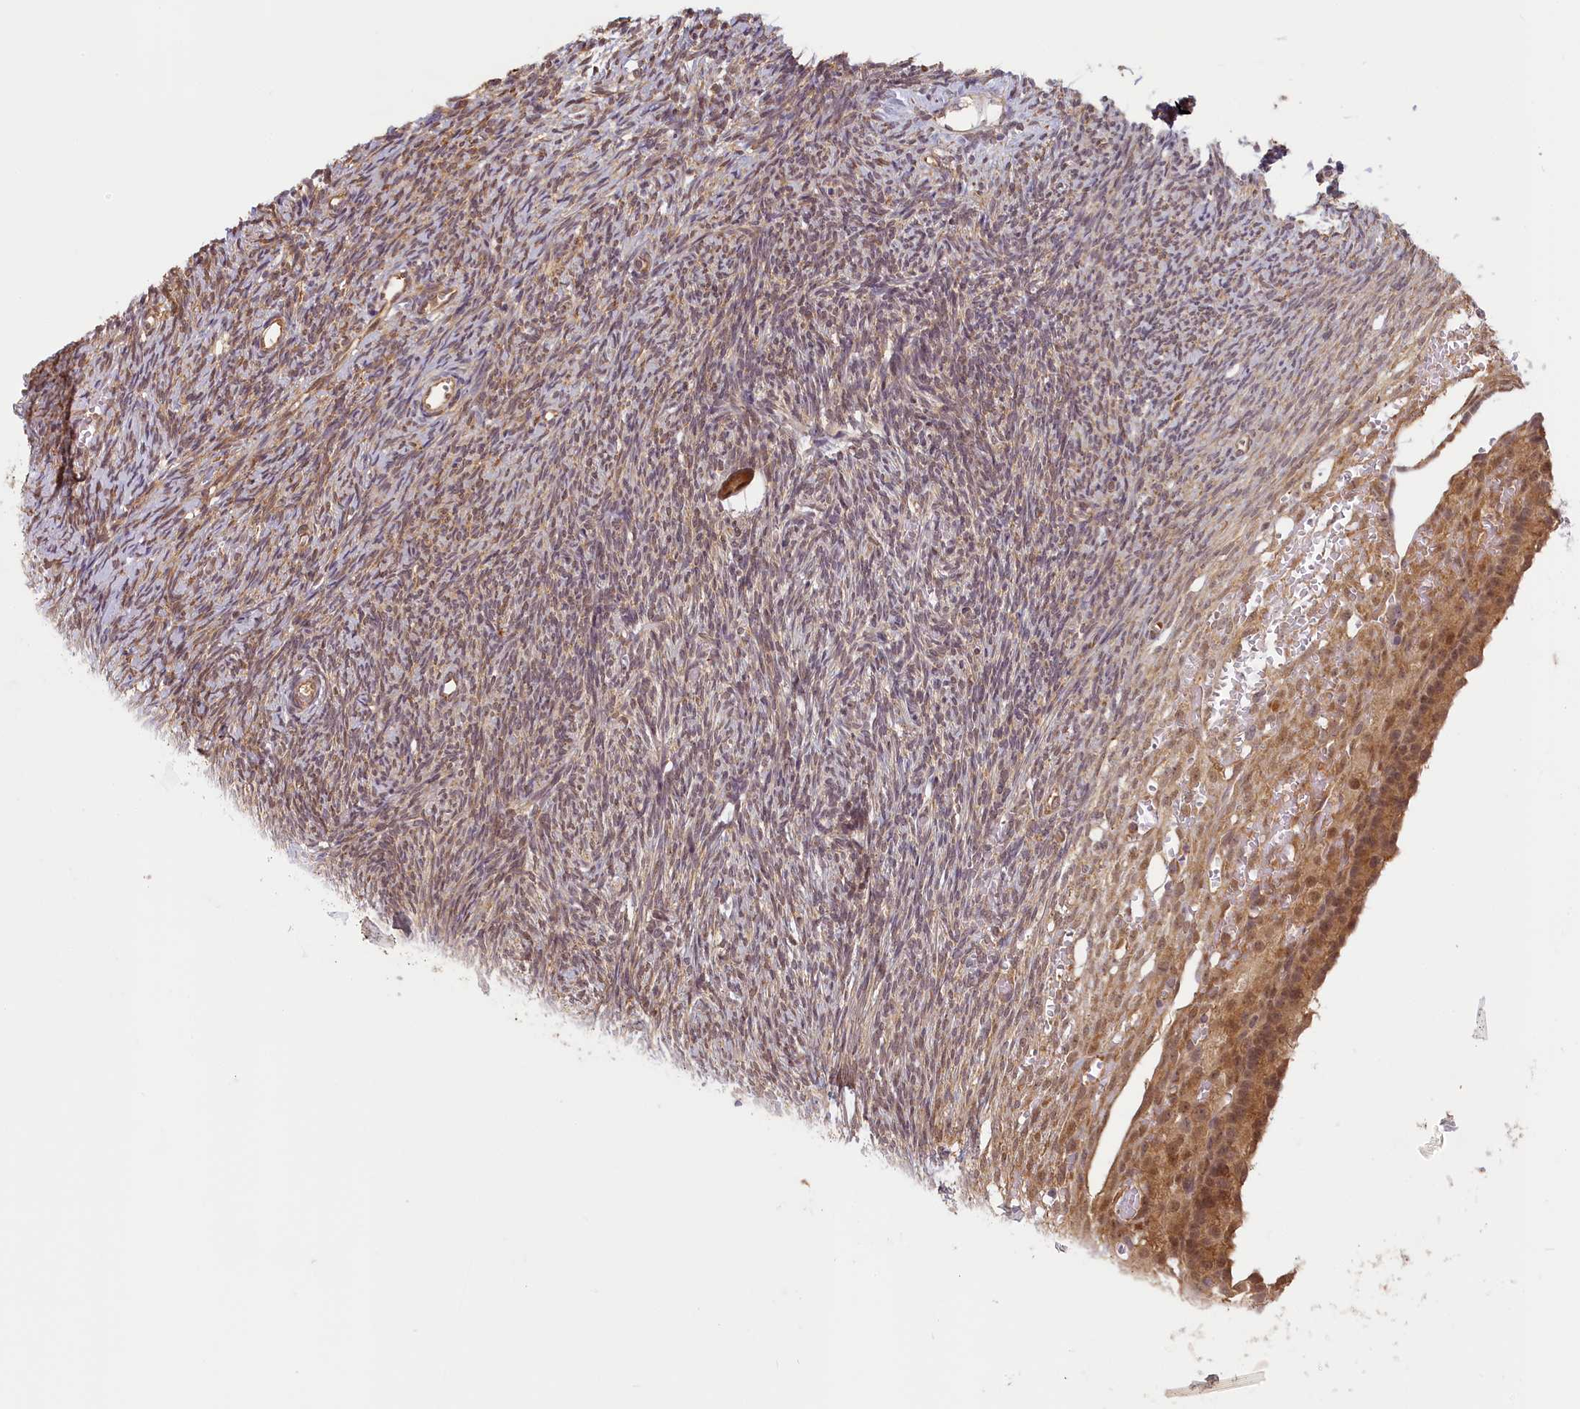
{"staining": {"intensity": "moderate", "quantity": ">75%", "location": "cytoplasmic/membranous,nuclear"}, "tissue": "ovary", "cell_type": "Follicle cells", "image_type": "normal", "snomed": [{"axis": "morphology", "description": "Normal tissue, NOS"}, {"axis": "topography", "description": "Ovary"}], "caption": "Immunohistochemistry (IHC) (DAB (3,3'-diaminobenzidine)) staining of normal human ovary shows moderate cytoplasmic/membranous,nuclear protein positivity in approximately >75% of follicle cells. (brown staining indicates protein expression, while blue staining denotes nuclei).", "gene": "C19orf44", "patient": {"sex": "female", "age": 39}}